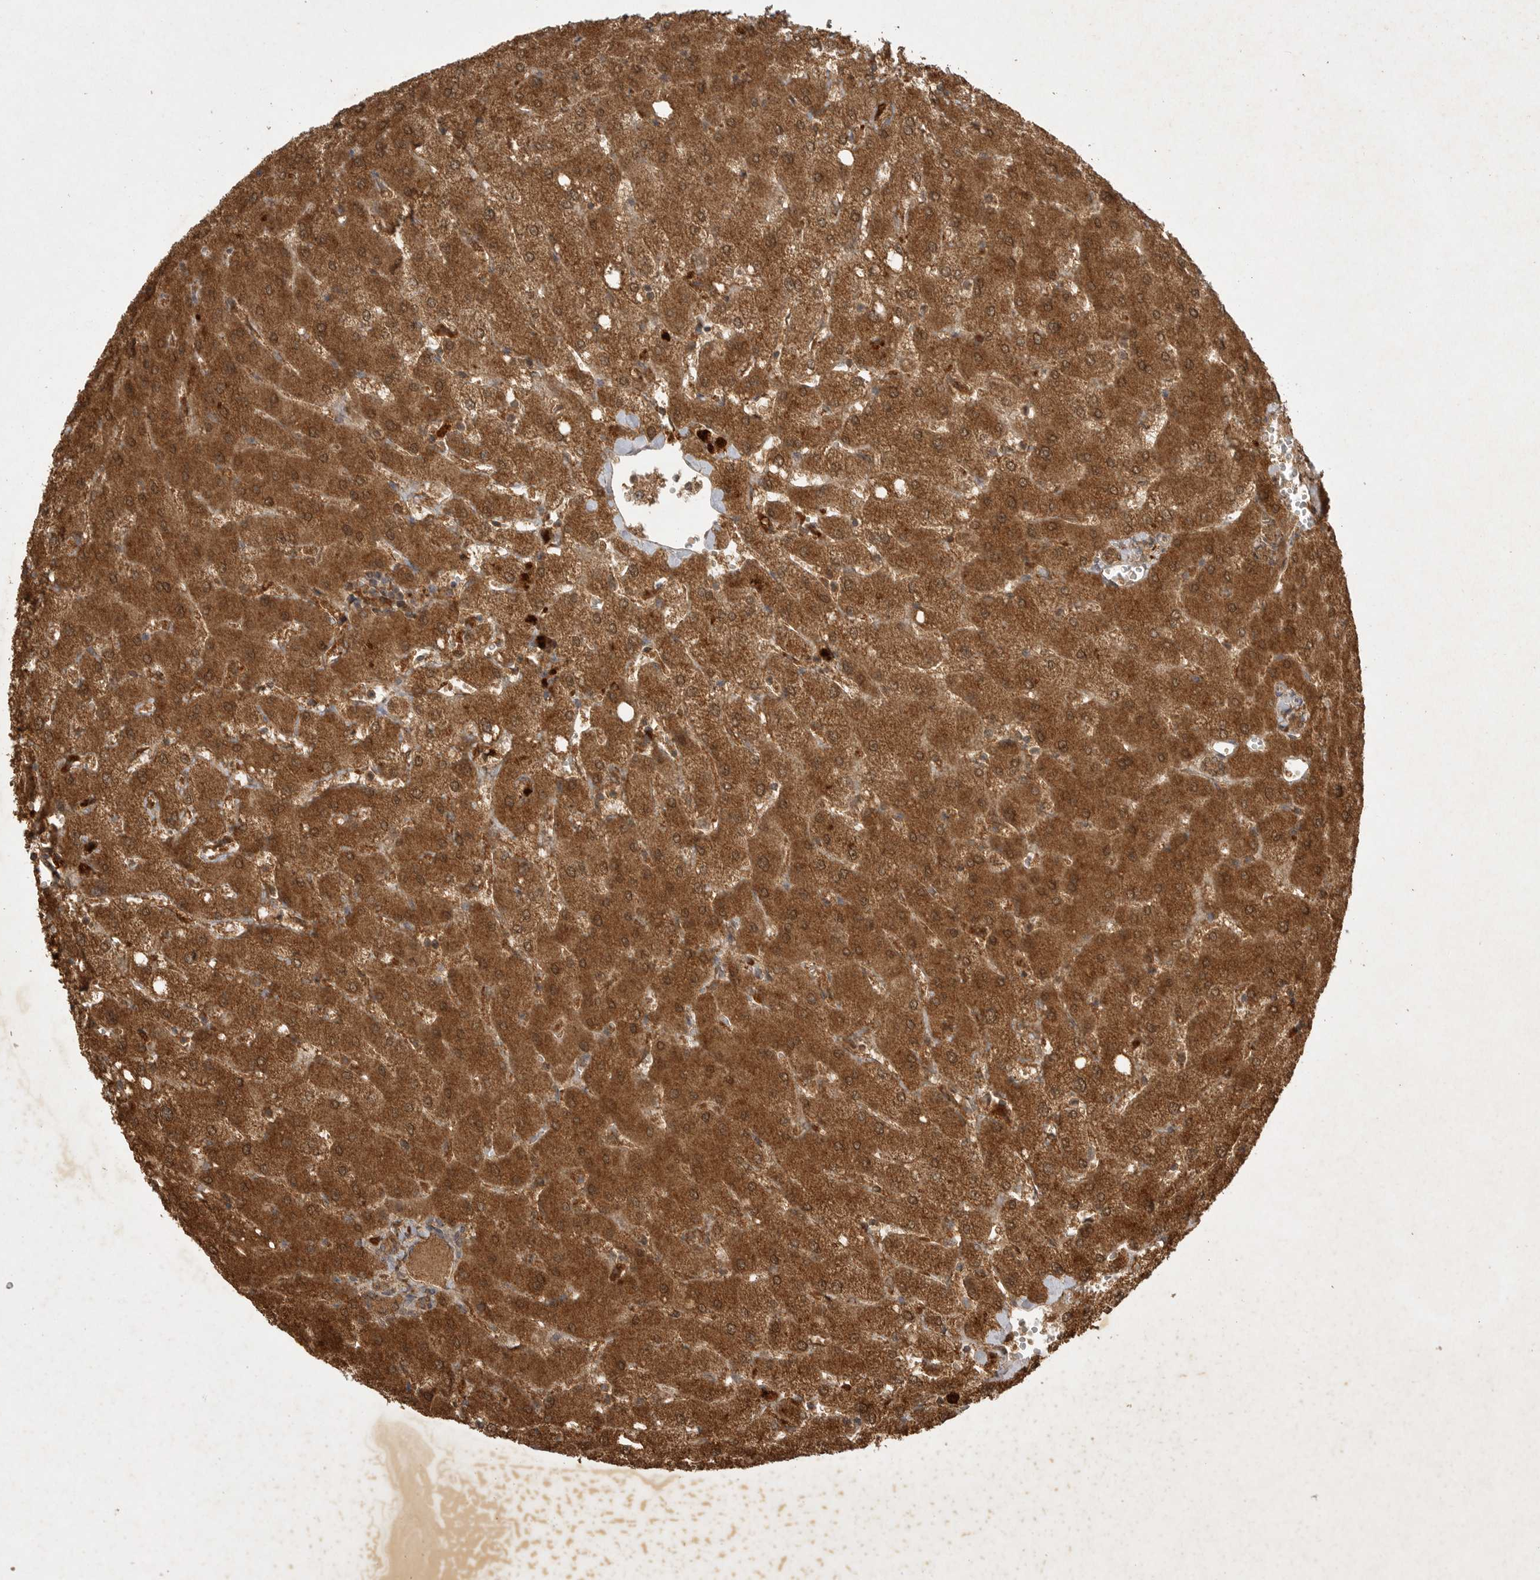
{"staining": {"intensity": "moderate", "quantity": ">75%", "location": "cytoplasmic/membranous,nuclear"}, "tissue": "liver", "cell_type": "Cholangiocytes", "image_type": "normal", "snomed": [{"axis": "morphology", "description": "Normal tissue, NOS"}, {"axis": "topography", "description": "Liver"}], "caption": "Liver was stained to show a protein in brown. There is medium levels of moderate cytoplasmic/membranous,nuclear expression in about >75% of cholangiocytes. The staining was performed using DAB to visualize the protein expression in brown, while the nuclei were stained in blue with hematoxylin (Magnification: 20x).", "gene": "ICOSLG", "patient": {"sex": "female", "age": 54}}